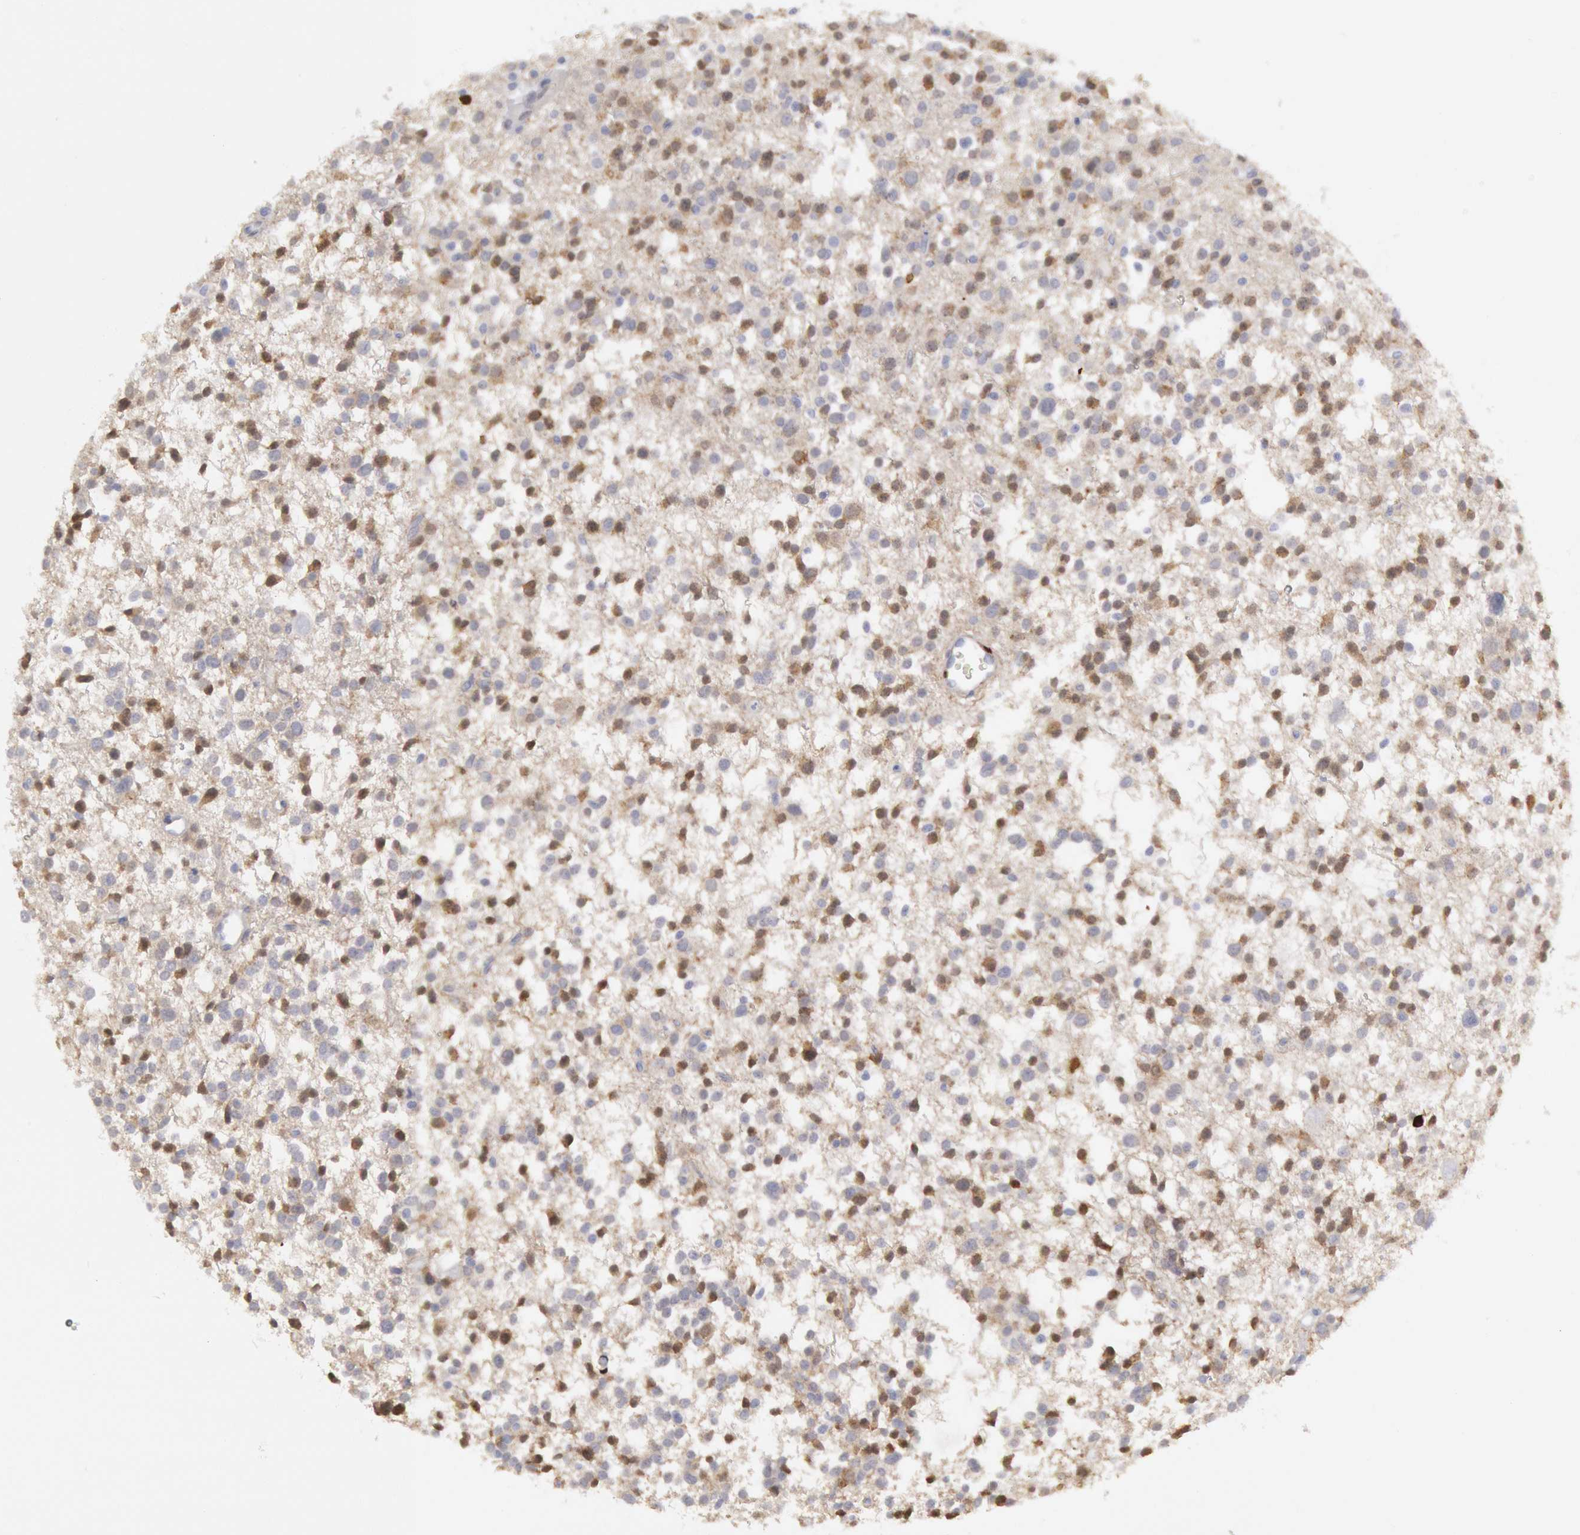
{"staining": {"intensity": "weak", "quantity": "25%-75%", "location": "nuclear"}, "tissue": "glioma", "cell_type": "Tumor cells", "image_type": "cancer", "snomed": [{"axis": "morphology", "description": "Glioma, malignant, Low grade"}, {"axis": "topography", "description": "Brain"}], "caption": "High-power microscopy captured an immunohistochemistry image of glioma, revealing weak nuclear positivity in approximately 25%-75% of tumor cells.", "gene": "FHL1", "patient": {"sex": "female", "age": 36}}